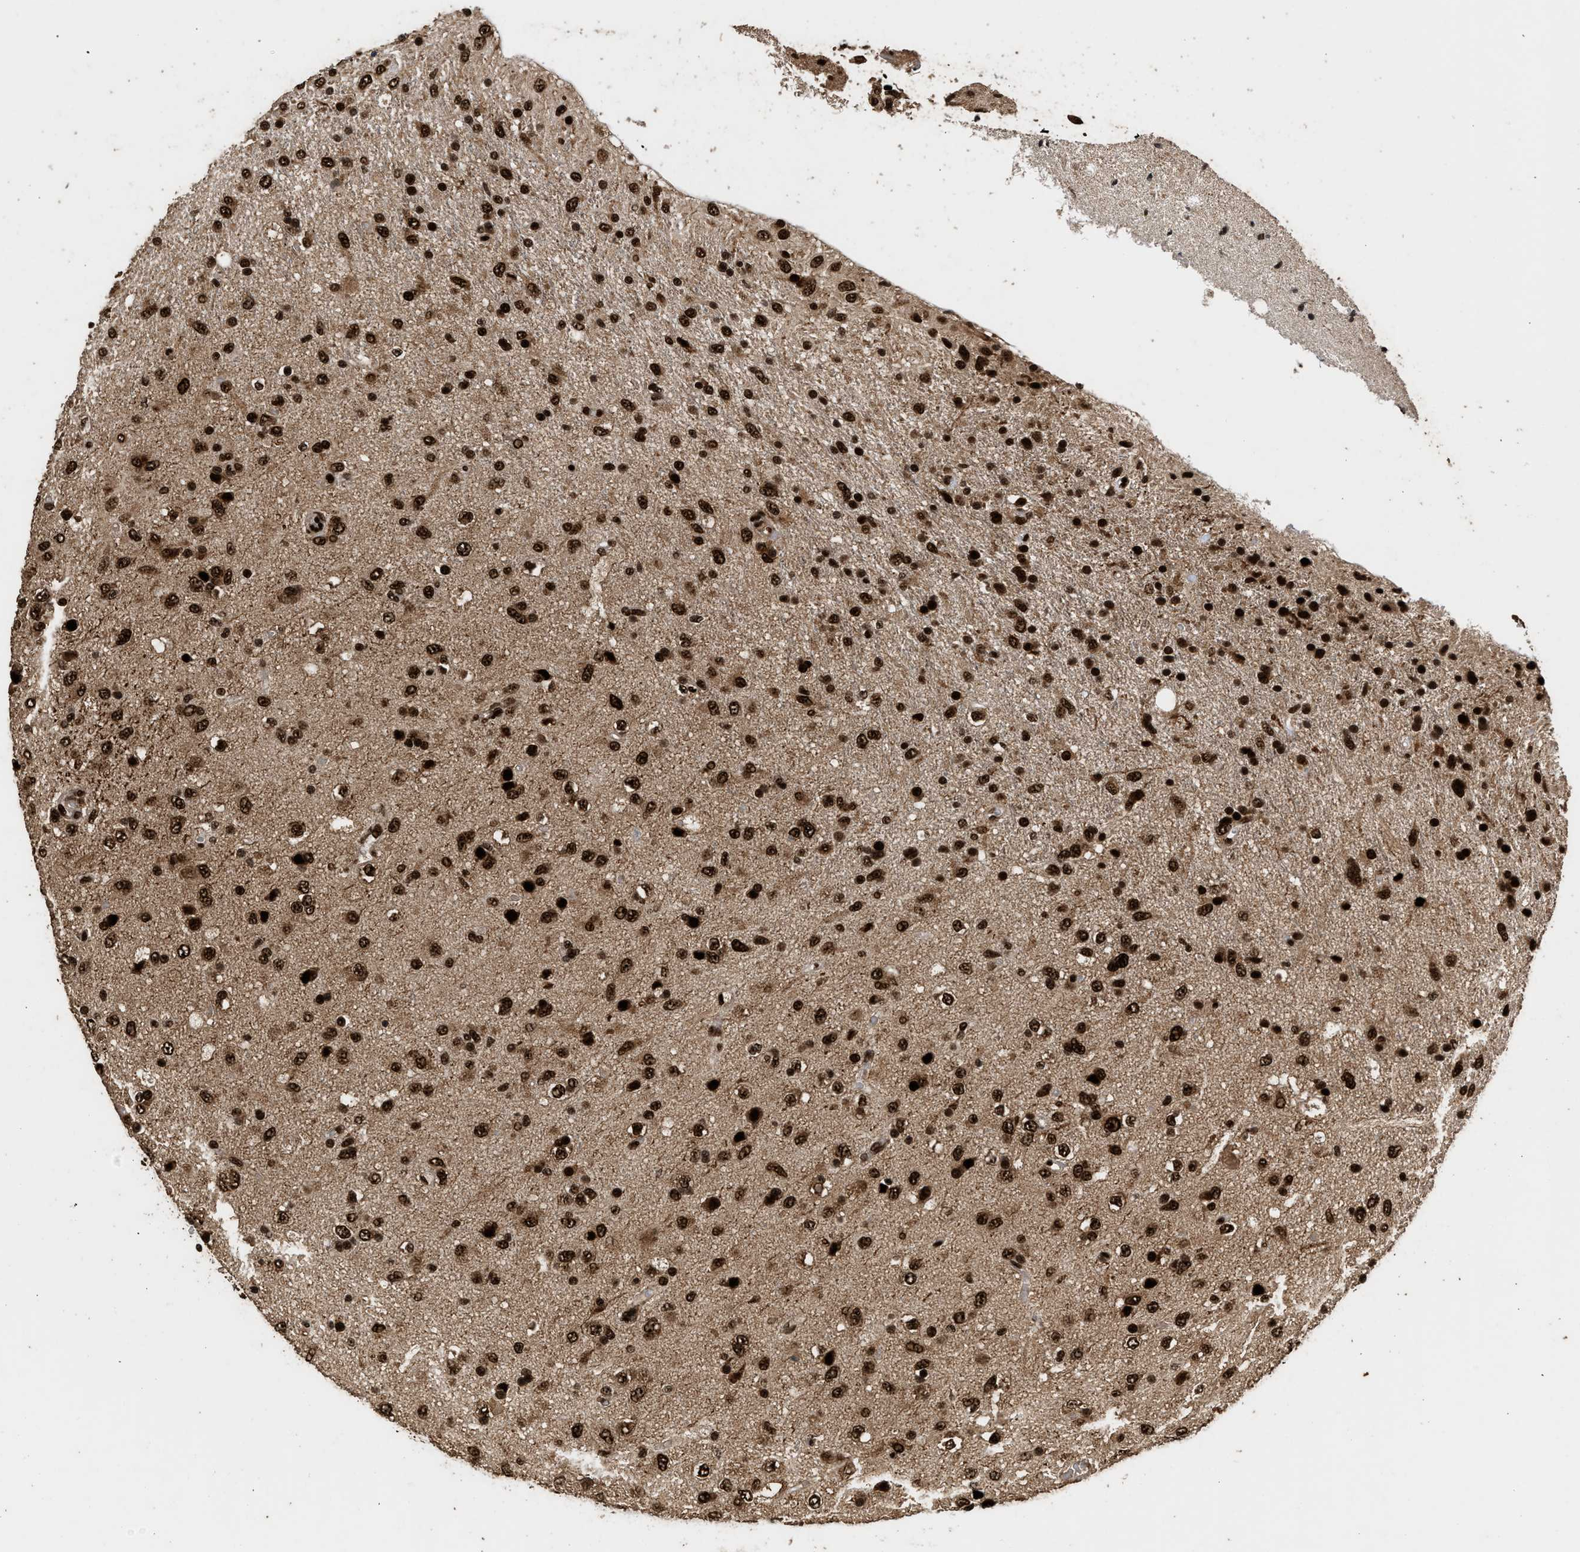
{"staining": {"intensity": "strong", "quantity": ">75%", "location": "nuclear"}, "tissue": "glioma", "cell_type": "Tumor cells", "image_type": "cancer", "snomed": [{"axis": "morphology", "description": "Glioma, malignant, Low grade"}, {"axis": "topography", "description": "Brain"}], "caption": "Glioma stained for a protein (brown) demonstrates strong nuclear positive positivity in approximately >75% of tumor cells.", "gene": "PPP4R3B", "patient": {"sex": "male", "age": 77}}